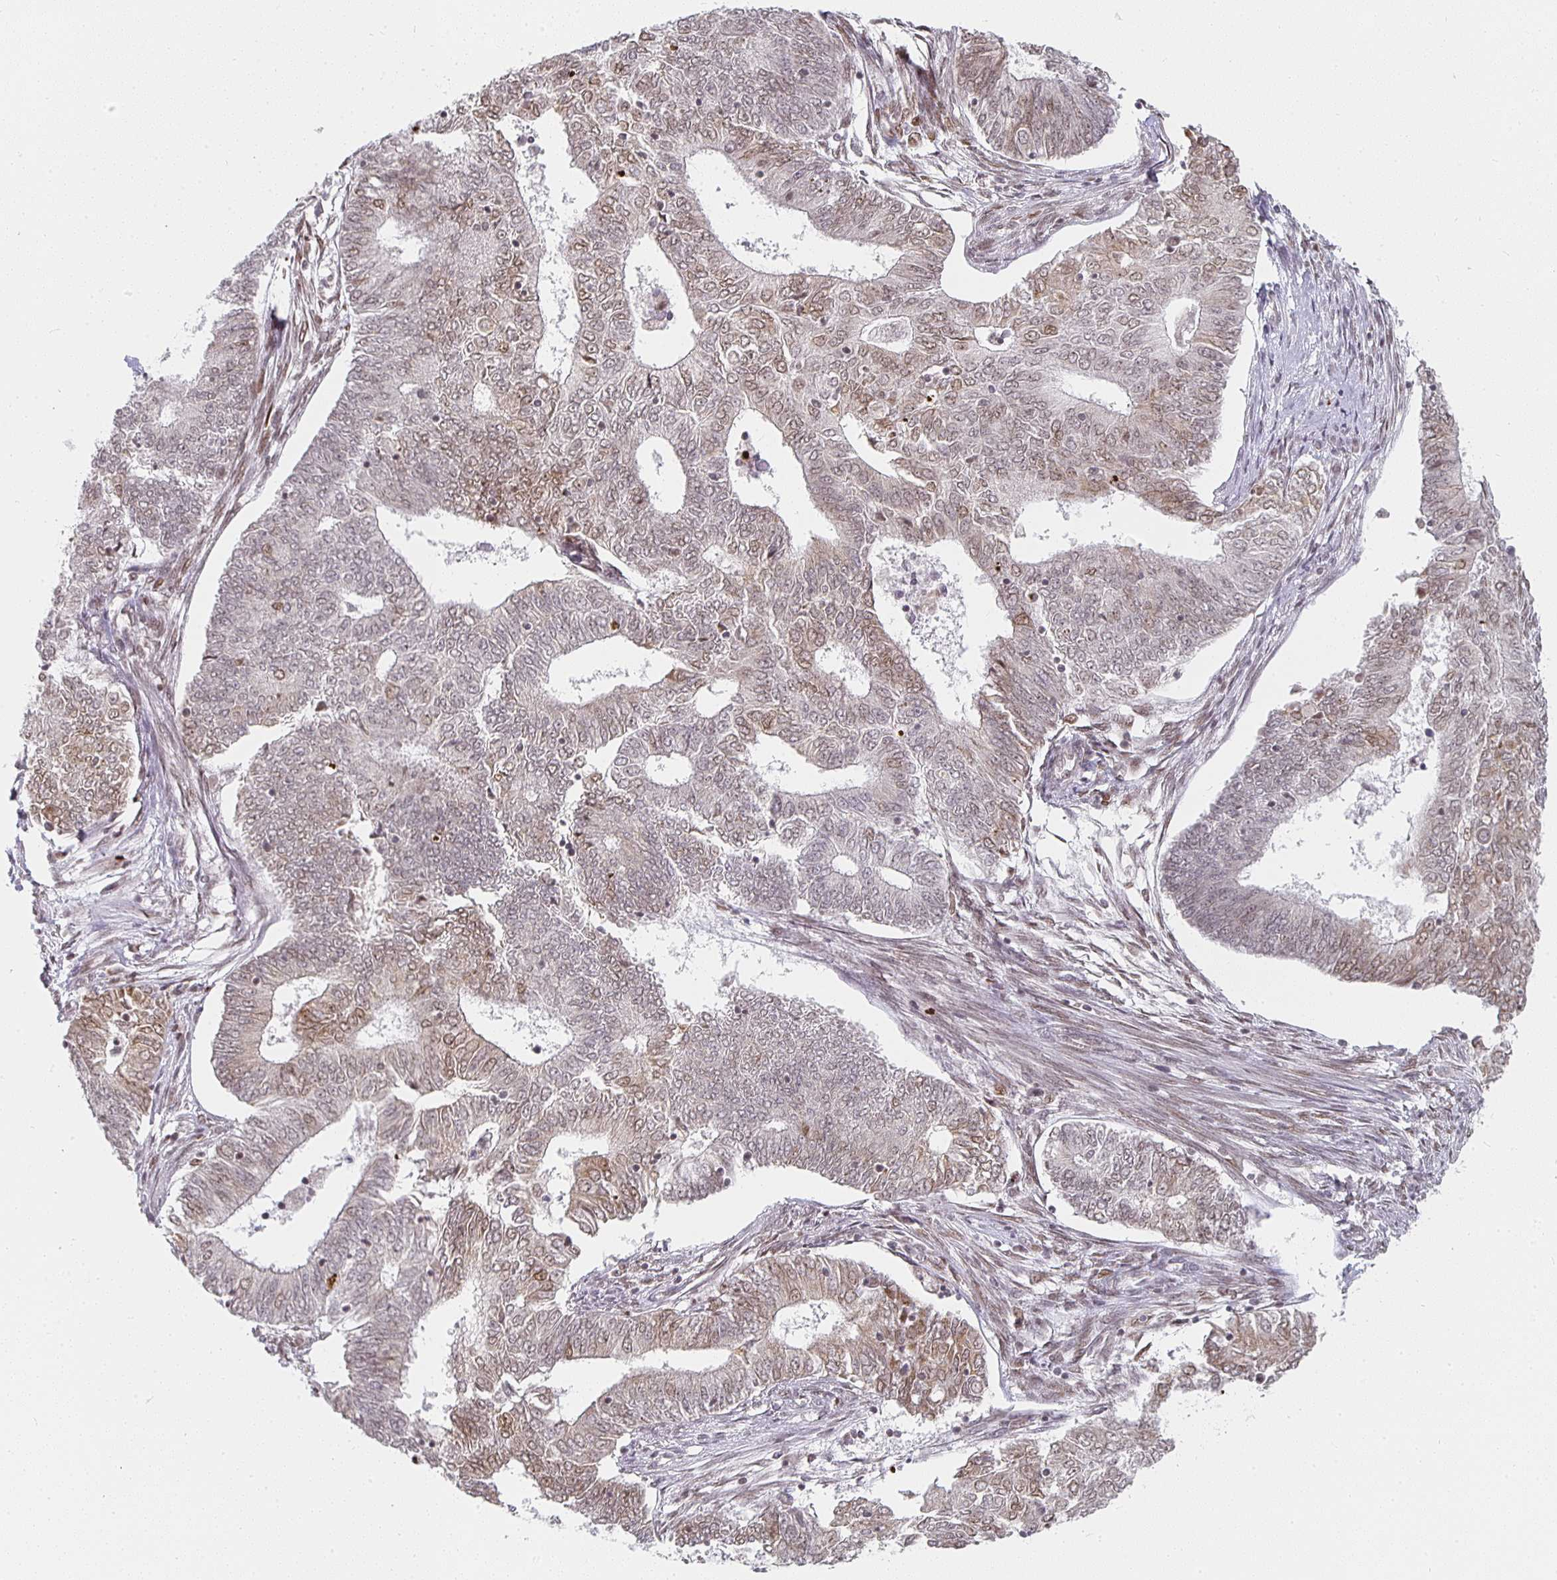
{"staining": {"intensity": "weak", "quantity": "25%-75%", "location": "nuclear"}, "tissue": "endometrial cancer", "cell_type": "Tumor cells", "image_type": "cancer", "snomed": [{"axis": "morphology", "description": "Adenocarcinoma, NOS"}, {"axis": "topography", "description": "Endometrium"}], "caption": "IHC photomicrograph of neoplastic tissue: endometrial cancer (adenocarcinoma) stained using immunohistochemistry (IHC) reveals low levels of weak protein expression localized specifically in the nuclear of tumor cells, appearing as a nuclear brown color.", "gene": "SMARCA2", "patient": {"sex": "female", "age": 62}}